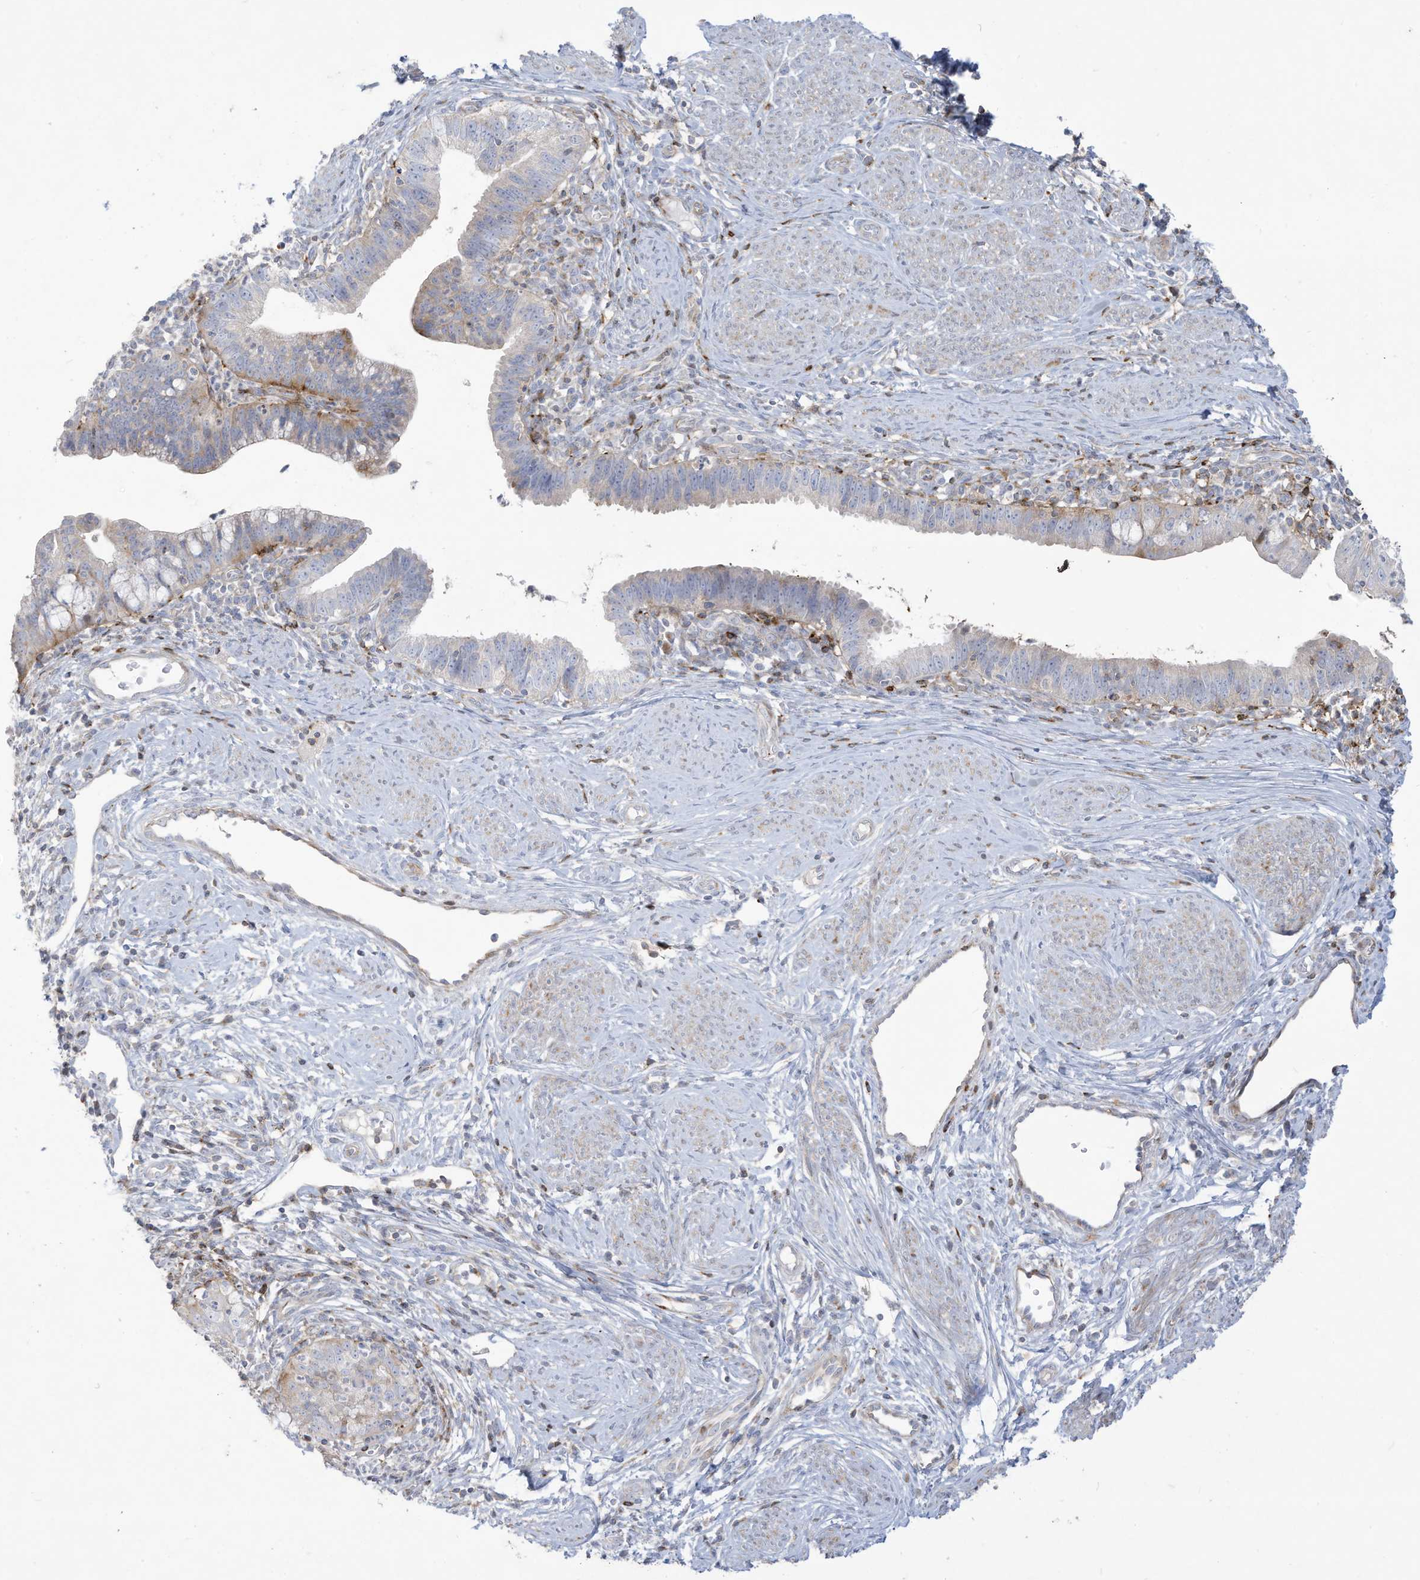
{"staining": {"intensity": "moderate", "quantity": "<25%", "location": "cytoplasmic/membranous"}, "tissue": "cervical cancer", "cell_type": "Tumor cells", "image_type": "cancer", "snomed": [{"axis": "morphology", "description": "Adenocarcinoma, NOS"}, {"axis": "topography", "description": "Cervix"}], "caption": "A high-resolution histopathology image shows immunohistochemistry (IHC) staining of cervical adenocarcinoma, which reveals moderate cytoplasmic/membranous staining in approximately <25% of tumor cells.", "gene": "THNSL2", "patient": {"sex": "female", "age": 36}}